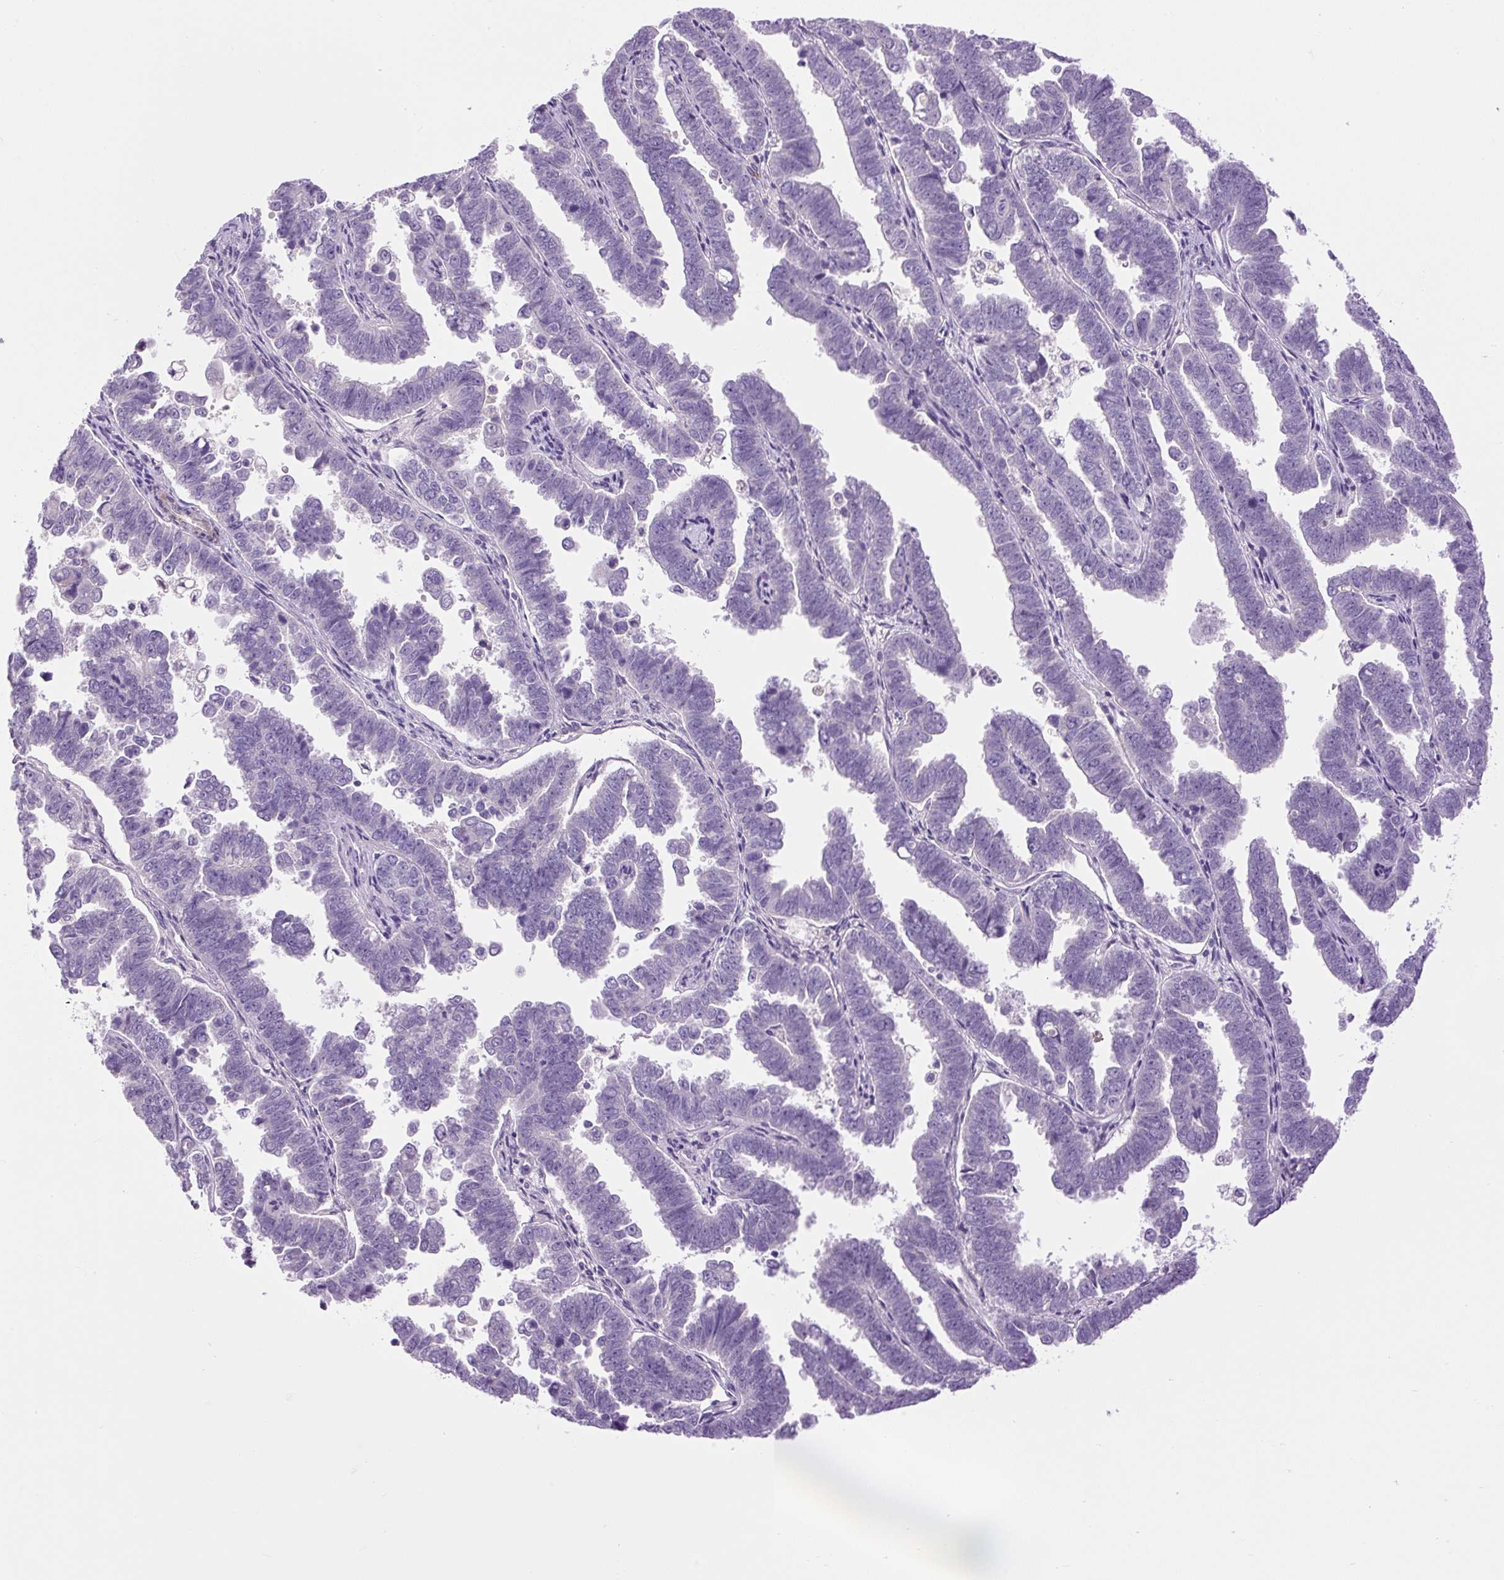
{"staining": {"intensity": "negative", "quantity": "none", "location": "none"}, "tissue": "endometrial cancer", "cell_type": "Tumor cells", "image_type": "cancer", "snomed": [{"axis": "morphology", "description": "Adenocarcinoma, NOS"}, {"axis": "topography", "description": "Endometrium"}], "caption": "High magnification brightfield microscopy of endometrial cancer stained with DAB (brown) and counterstained with hematoxylin (blue): tumor cells show no significant expression.", "gene": "VWA7", "patient": {"sex": "female", "age": 75}}